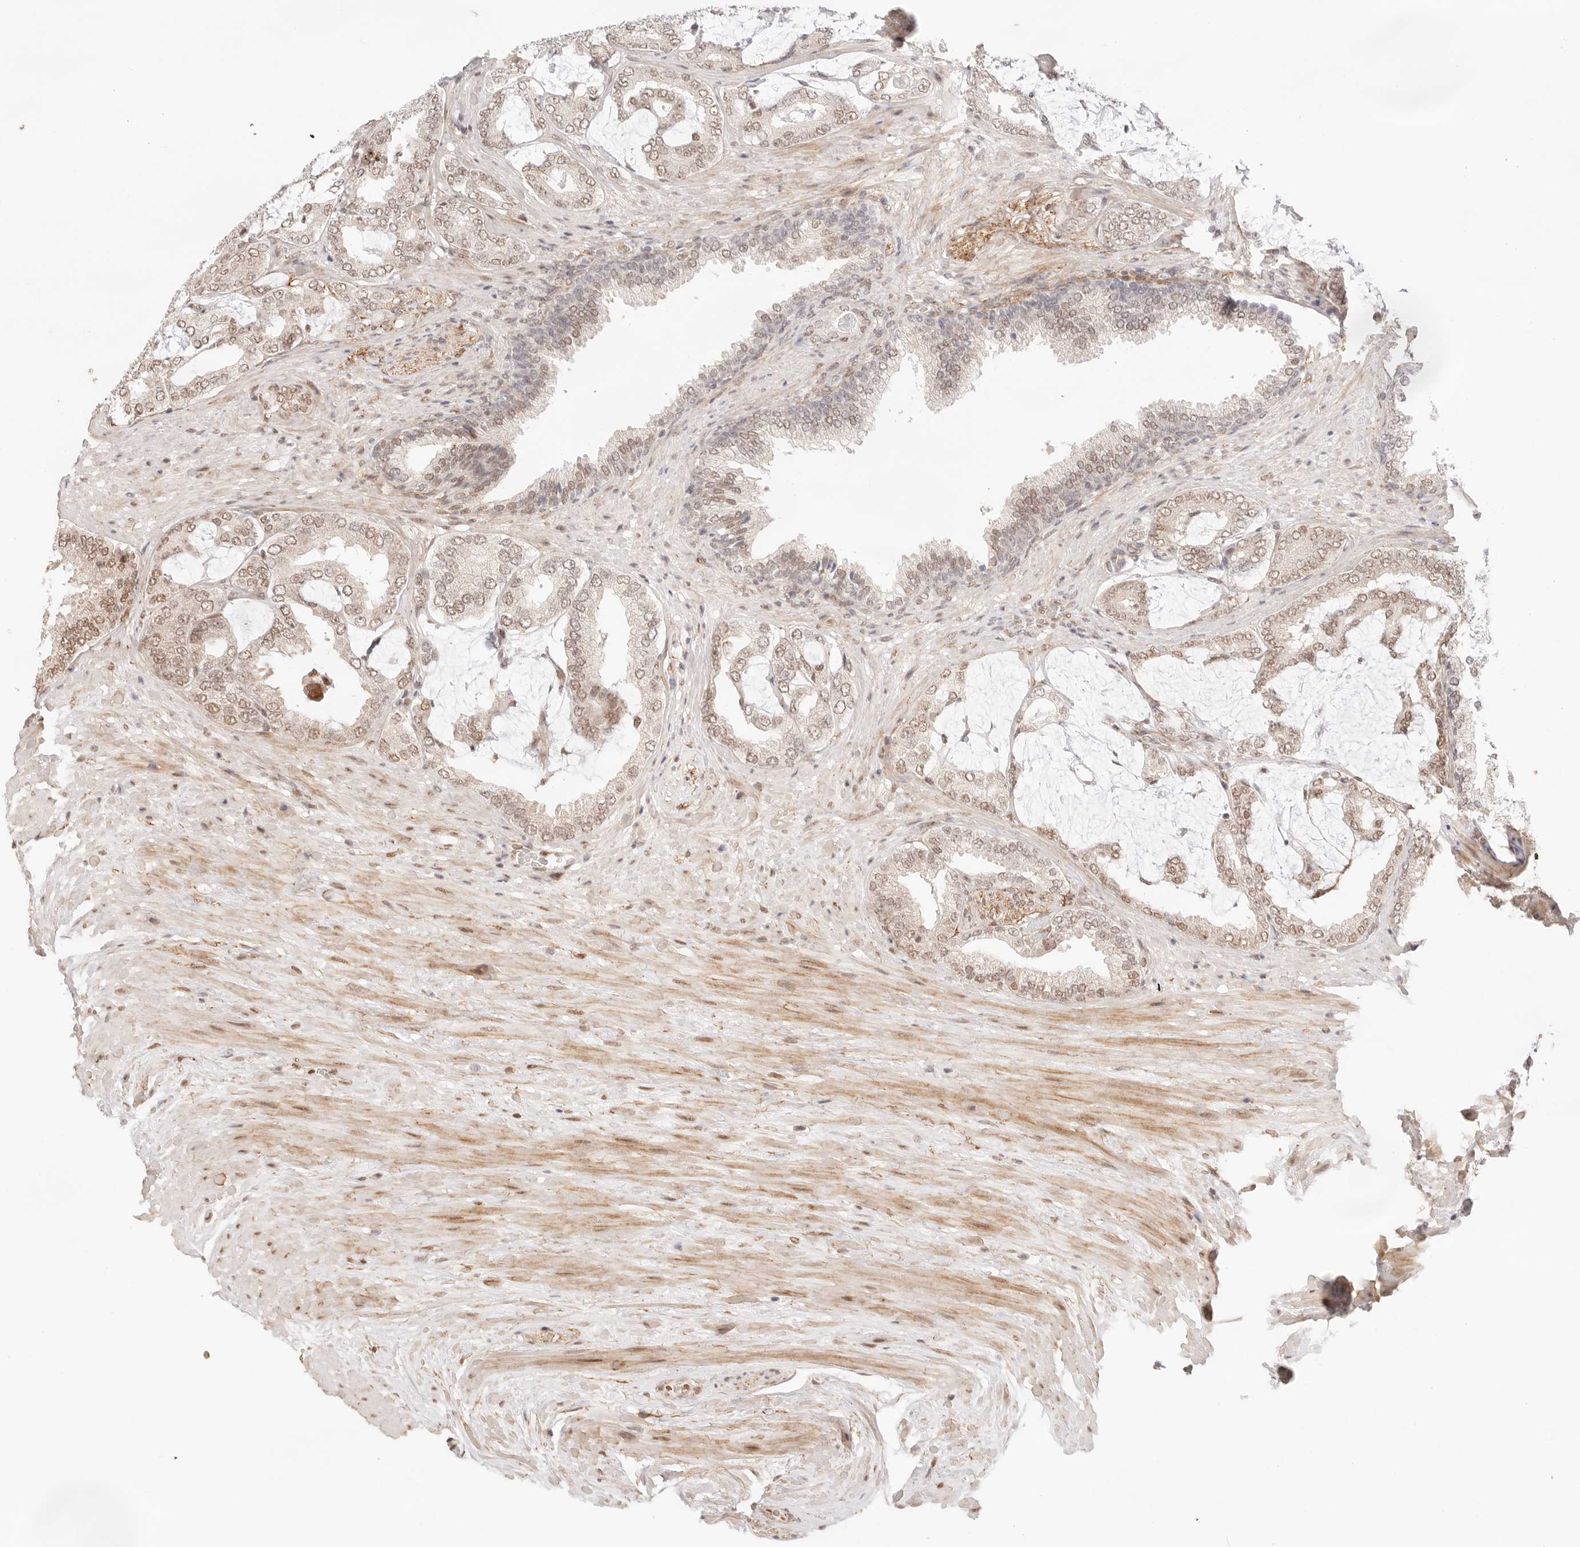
{"staining": {"intensity": "moderate", "quantity": "25%-75%", "location": "nuclear"}, "tissue": "prostate cancer", "cell_type": "Tumor cells", "image_type": "cancer", "snomed": [{"axis": "morphology", "description": "Adenocarcinoma, Low grade"}, {"axis": "topography", "description": "Prostate"}], "caption": "This is a photomicrograph of immunohistochemistry staining of prostate cancer, which shows moderate expression in the nuclear of tumor cells.", "gene": "GTF2E2", "patient": {"sex": "male", "age": 71}}